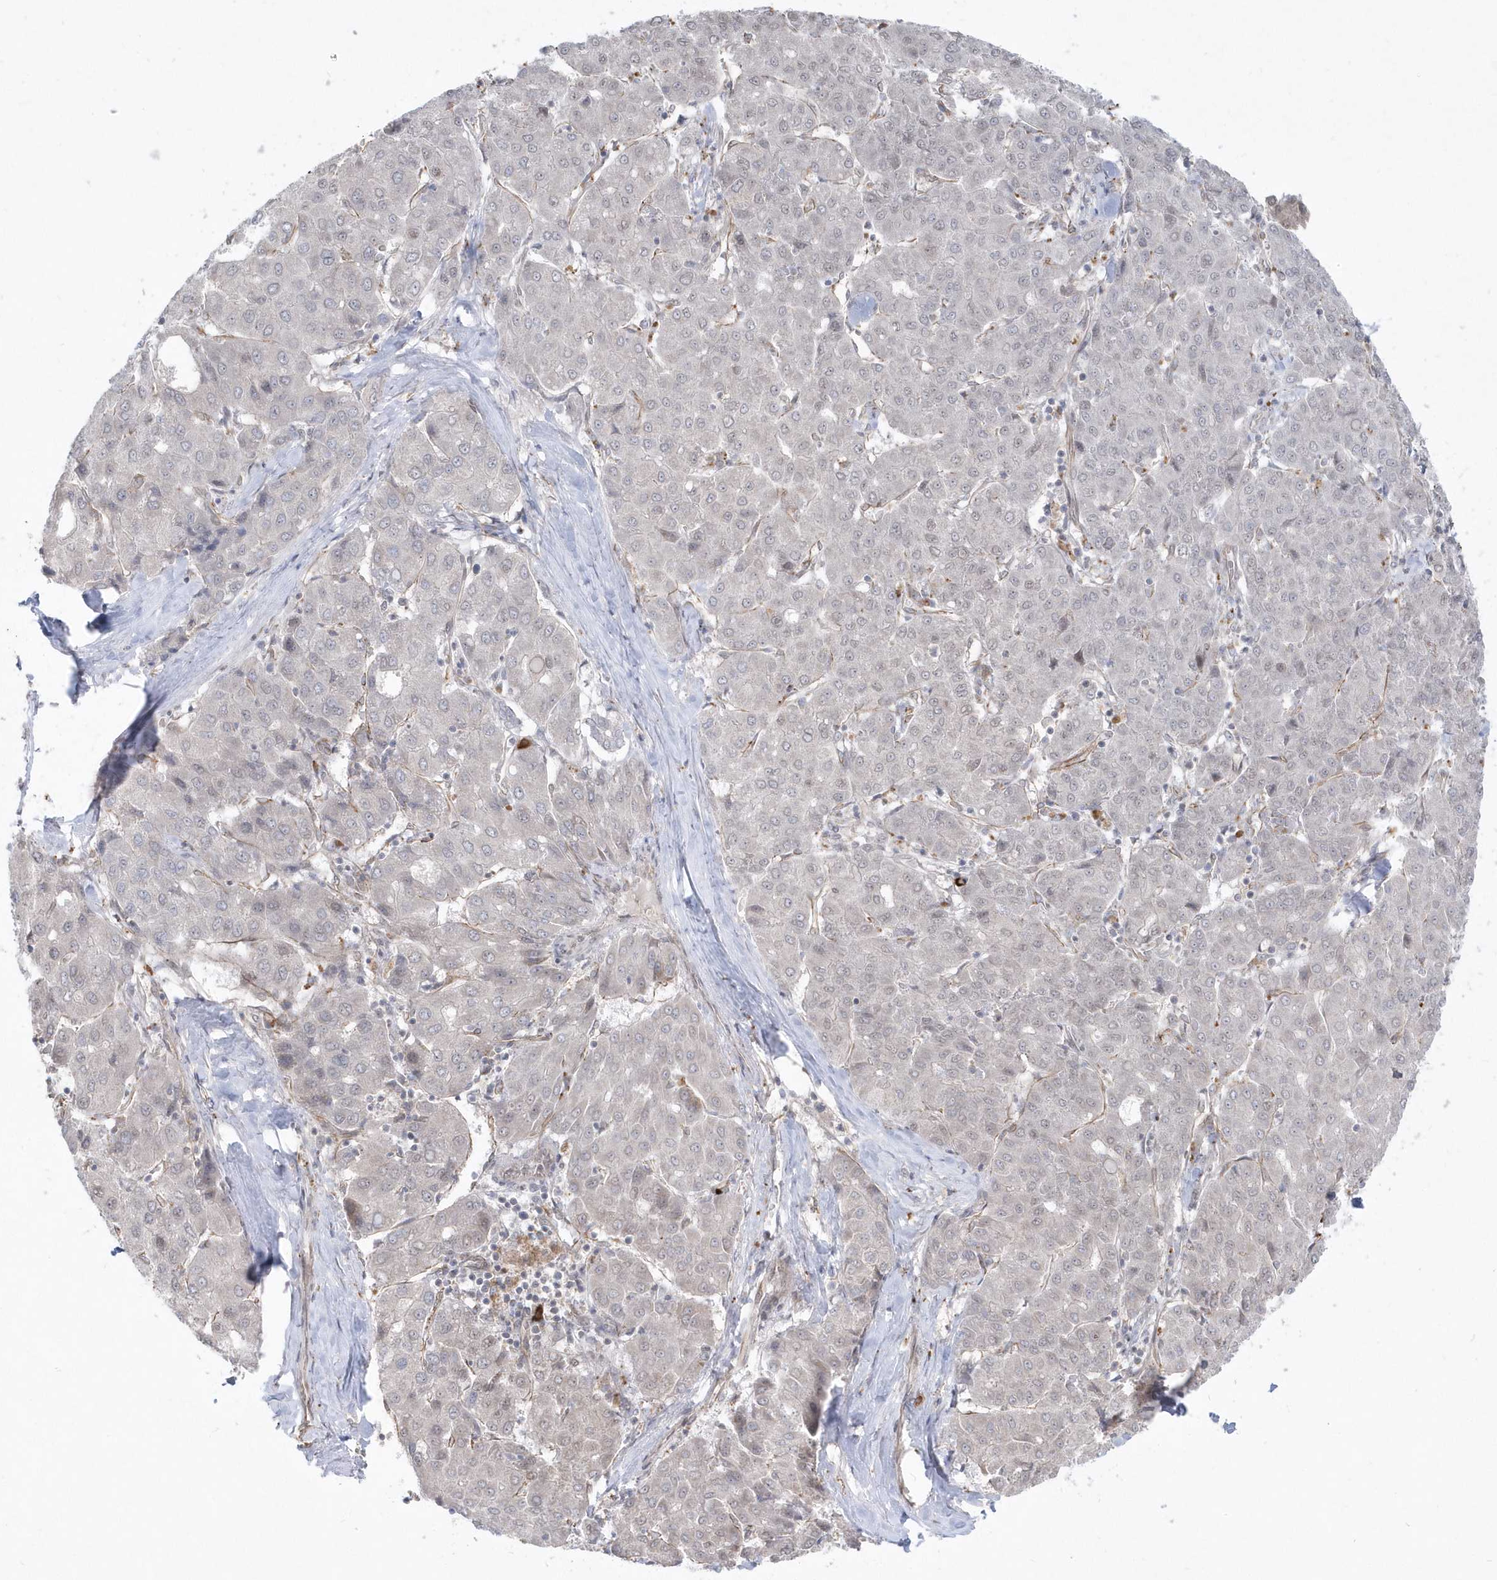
{"staining": {"intensity": "negative", "quantity": "none", "location": "none"}, "tissue": "liver cancer", "cell_type": "Tumor cells", "image_type": "cancer", "snomed": [{"axis": "morphology", "description": "Carcinoma, Hepatocellular, NOS"}, {"axis": "topography", "description": "Liver"}], "caption": "This is a photomicrograph of immunohistochemistry (IHC) staining of hepatocellular carcinoma (liver), which shows no positivity in tumor cells. (DAB (3,3'-diaminobenzidine) IHC with hematoxylin counter stain).", "gene": "DHX57", "patient": {"sex": "male", "age": 65}}